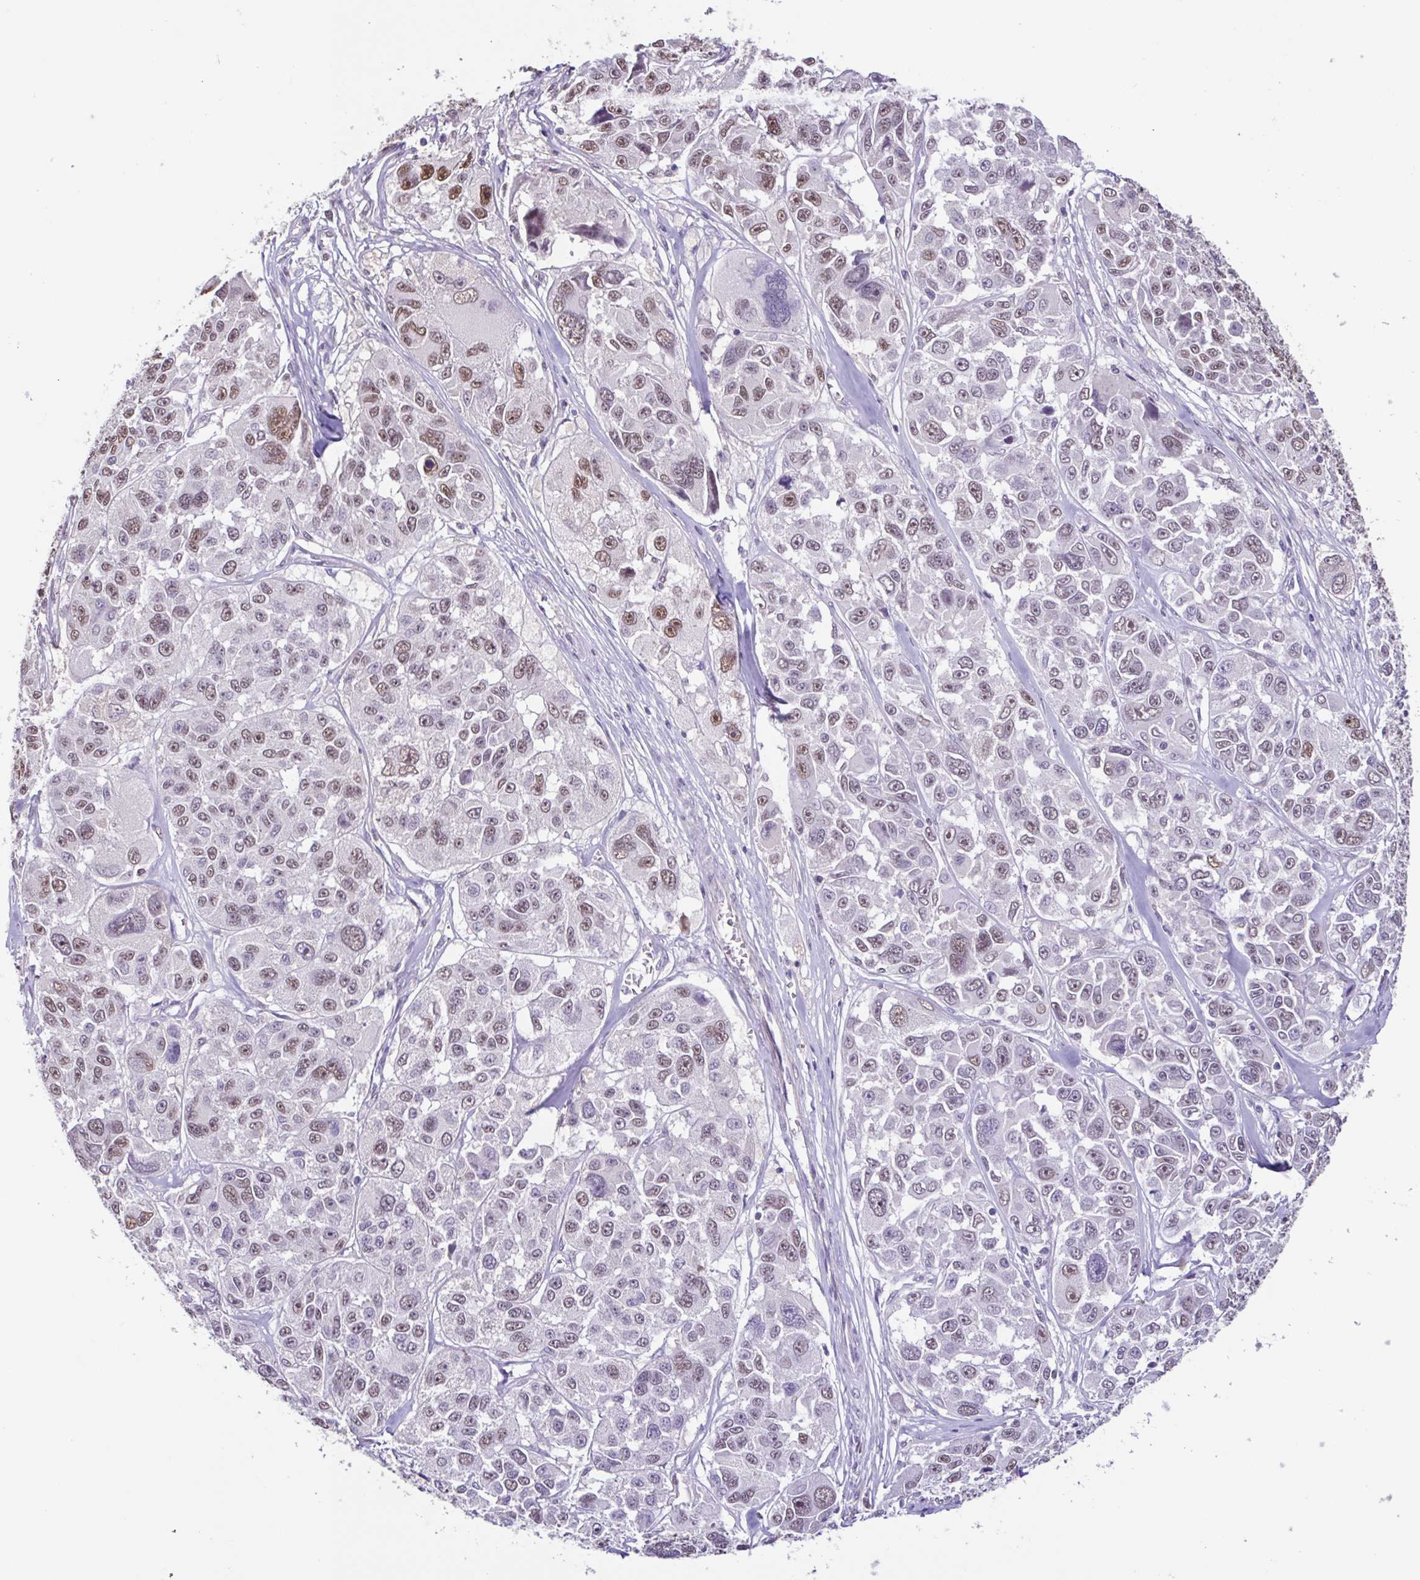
{"staining": {"intensity": "weak", "quantity": "25%-75%", "location": "nuclear"}, "tissue": "melanoma", "cell_type": "Tumor cells", "image_type": "cancer", "snomed": [{"axis": "morphology", "description": "Malignant melanoma, NOS"}, {"axis": "topography", "description": "Skin"}], "caption": "A low amount of weak nuclear staining is present in approximately 25%-75% of tumor cells in malignant melanoma tissue. (DAB = brown stain, brightfield microscopy at high magnification).", "gene": "ACTRT3", "patient": {"sex": "female", "age": 66}}